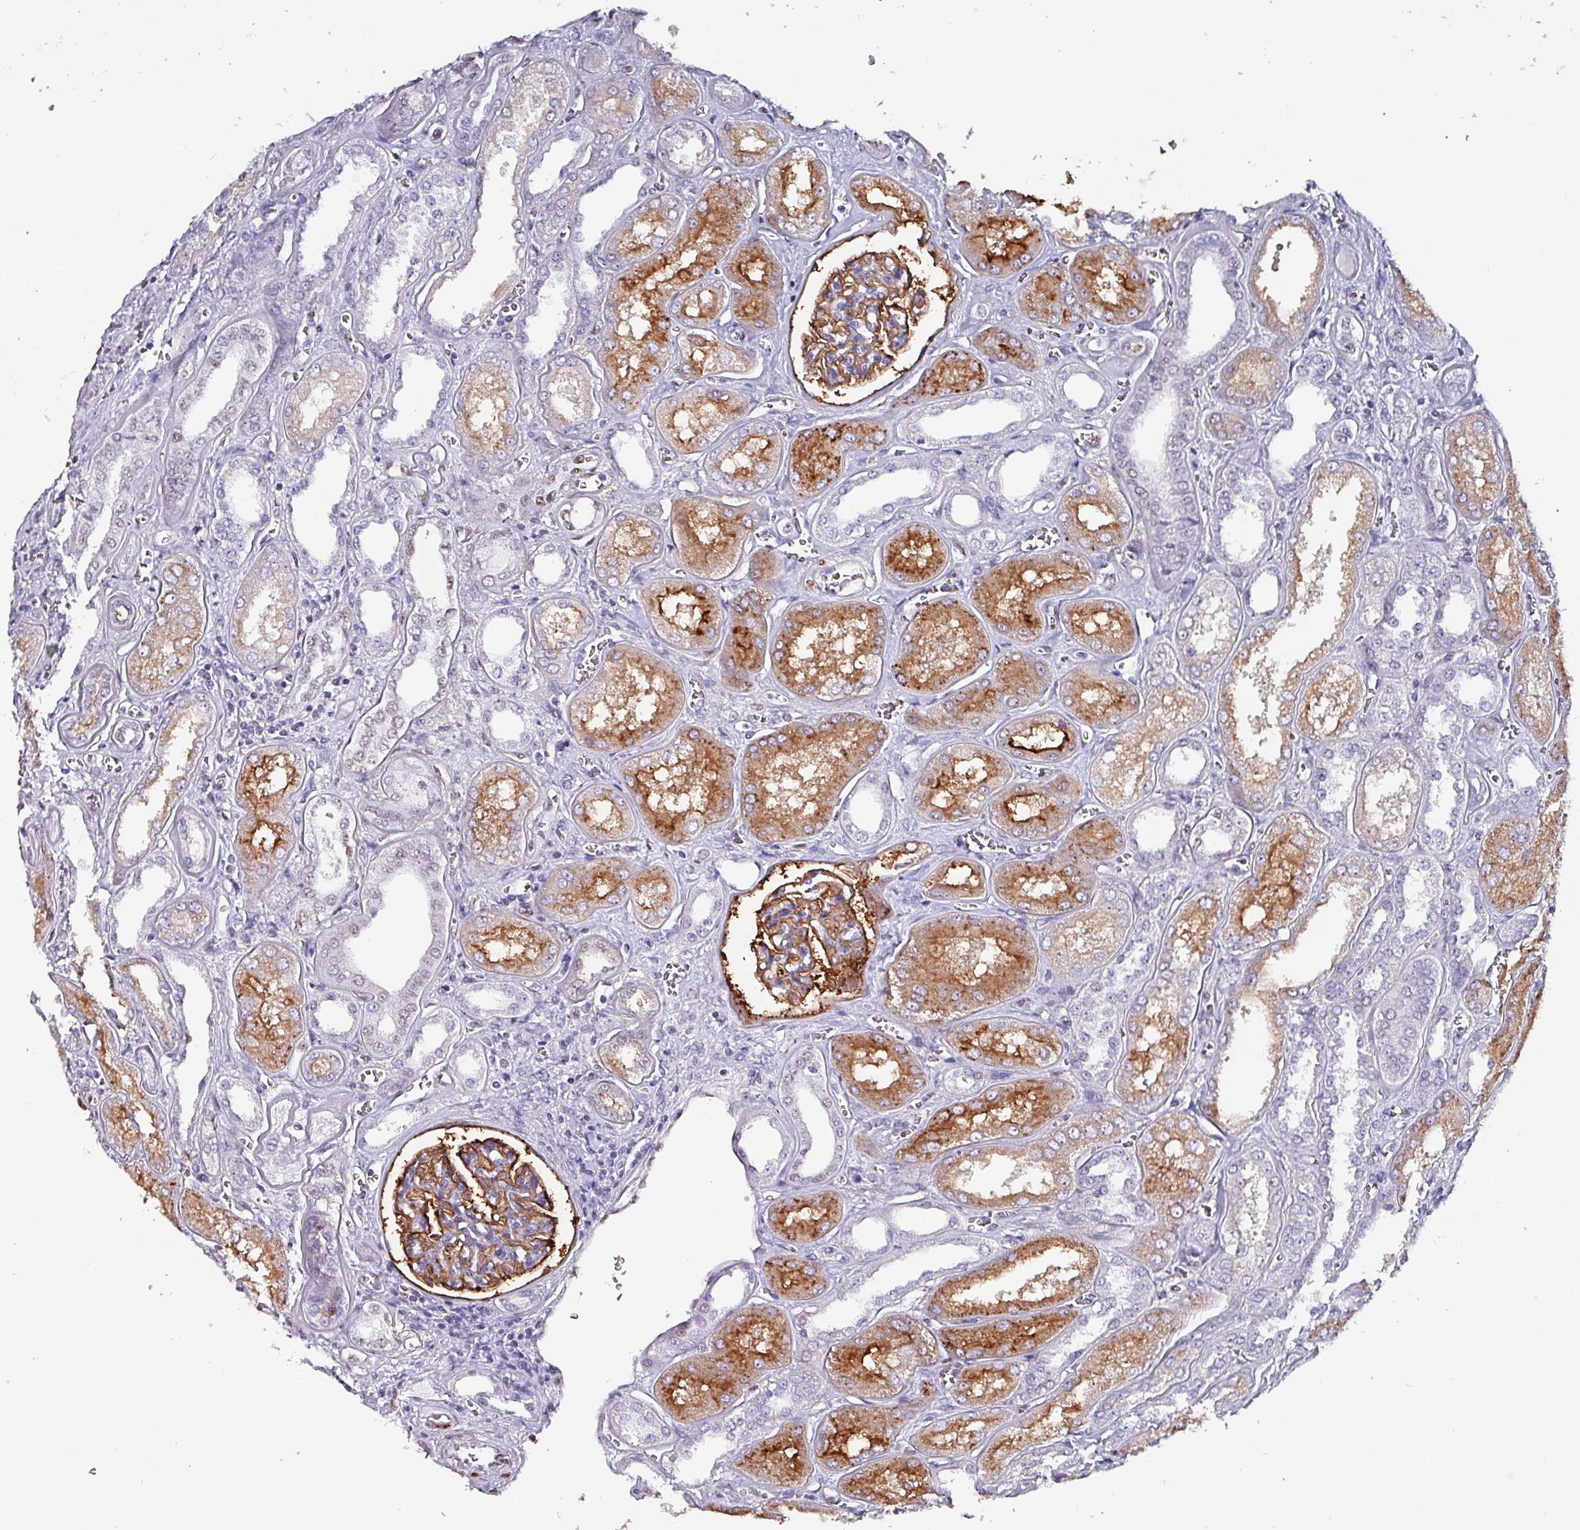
{"staining": {"intensity": "moderate", "quantity": "25%-75%", "location": "cytoplasmic/membranous"}, "tissue": "kidney", "cell_type": "Cells in glomeruli", "image_type": "normal", "snomed": [{"axis": "morphology", "description": "Normal tissue, NOS"}, {"axis": "morphology", "description": "Adenocarcinoma, NOS"}, {"axis": "topography", "description": "Kidney"}], "caption": "Kidney stained with immunohistochemistry exhibits moderate cytoplasmic/membranous expression in about 25%-75% of cells in glomeruli.", "gene": "ZNF816", "patient": {"sex": "female", "age": 68}}